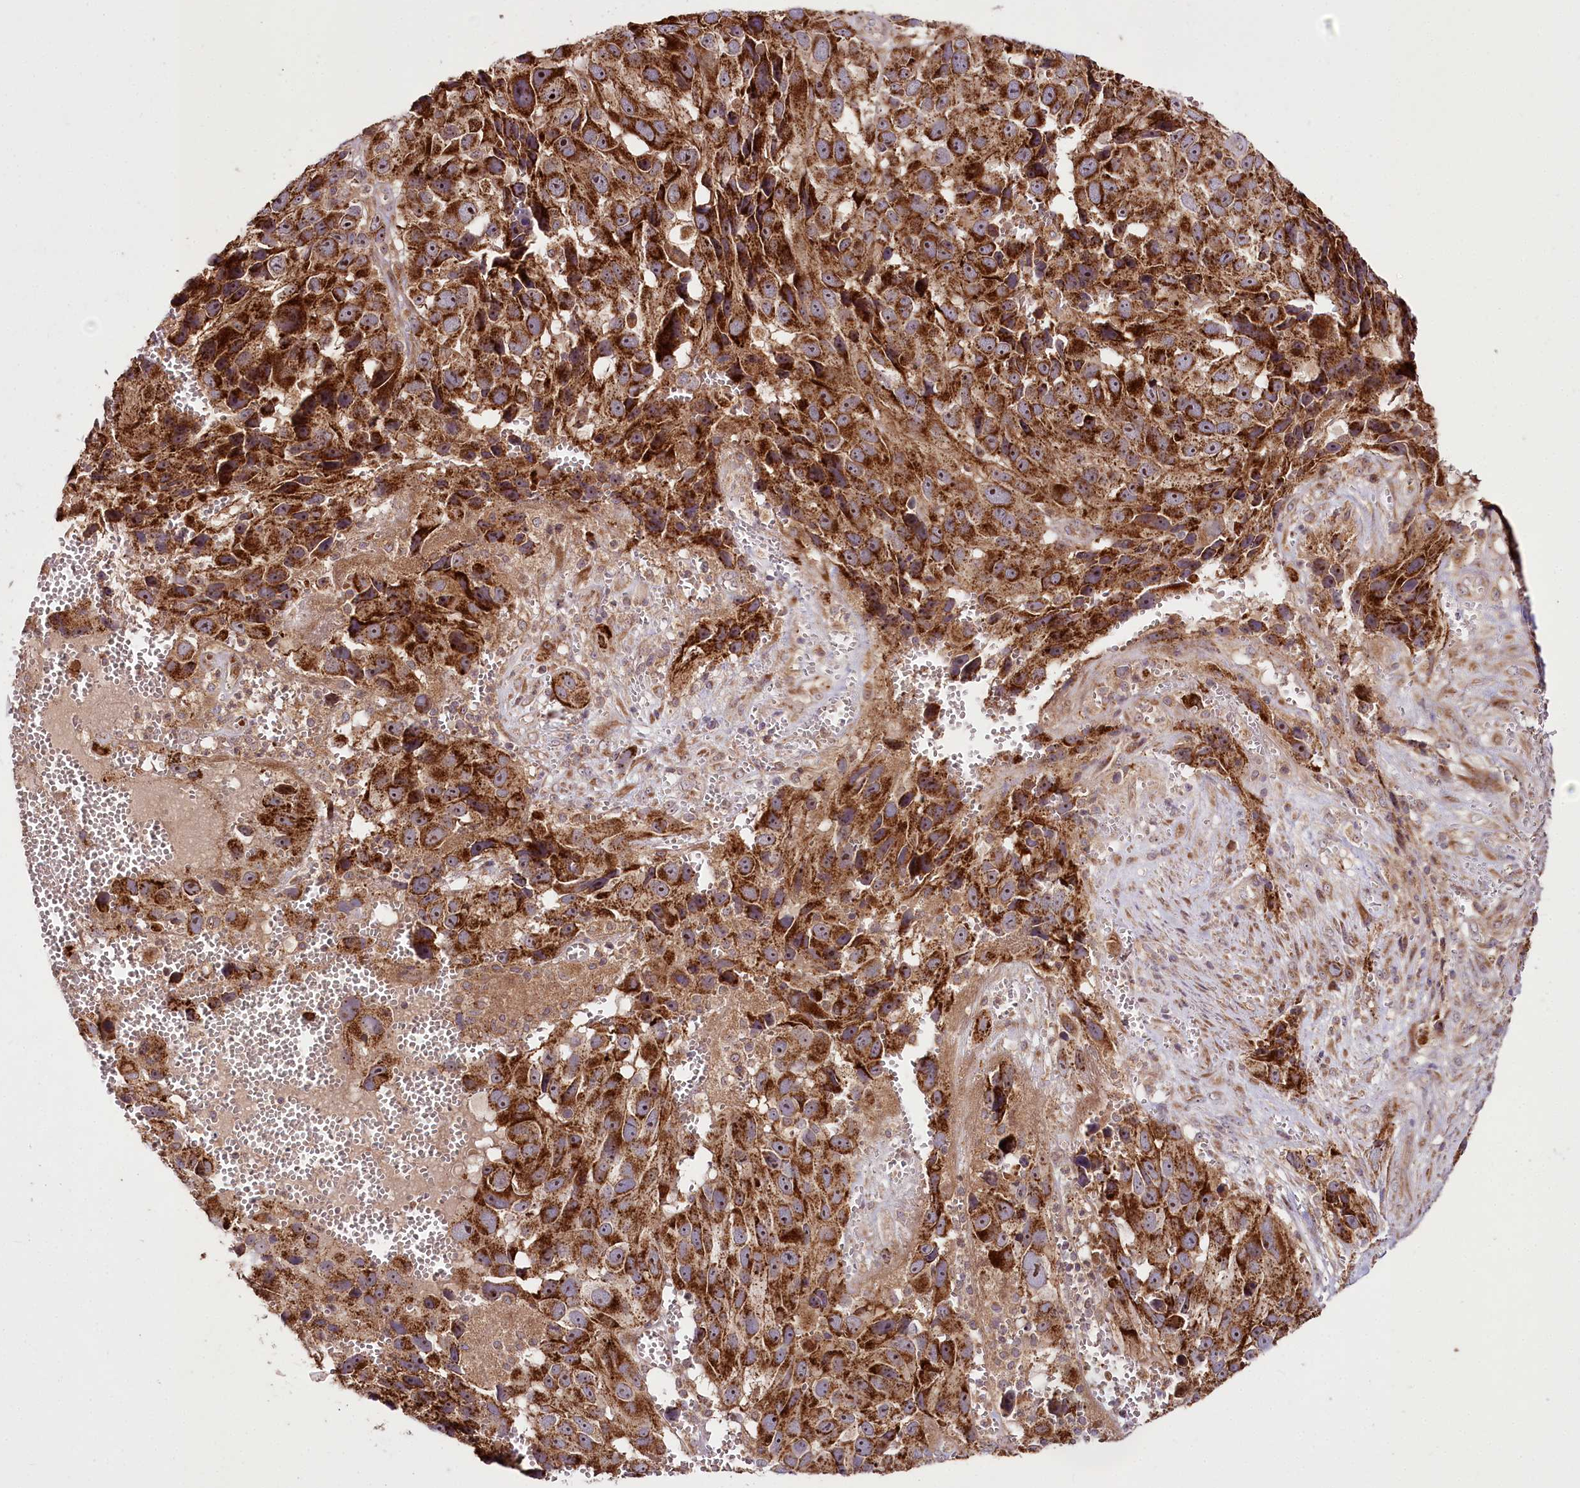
{"staining": {"intensity": "strong", "quantity": ">75%", "location": "cytoplasmic/membranous,nuclear"}, "tissue": "melanoma", "cell_type": "Tumor cells", "image_type": "cancer", "snomed": [{"axis": "morphology", "description": "Malignant melanoma, NOS"}, {"axis": "topography", "description": "Skin"}], "caption": "The photomicrograph exhibits a brown stain indicating the presence of a protein in the cytoplasmic/membranous and nuclear of tumor cells in malignant melanoma.", "gene": "RAB7A", "patient": {"sex": "male", "age": 84}}